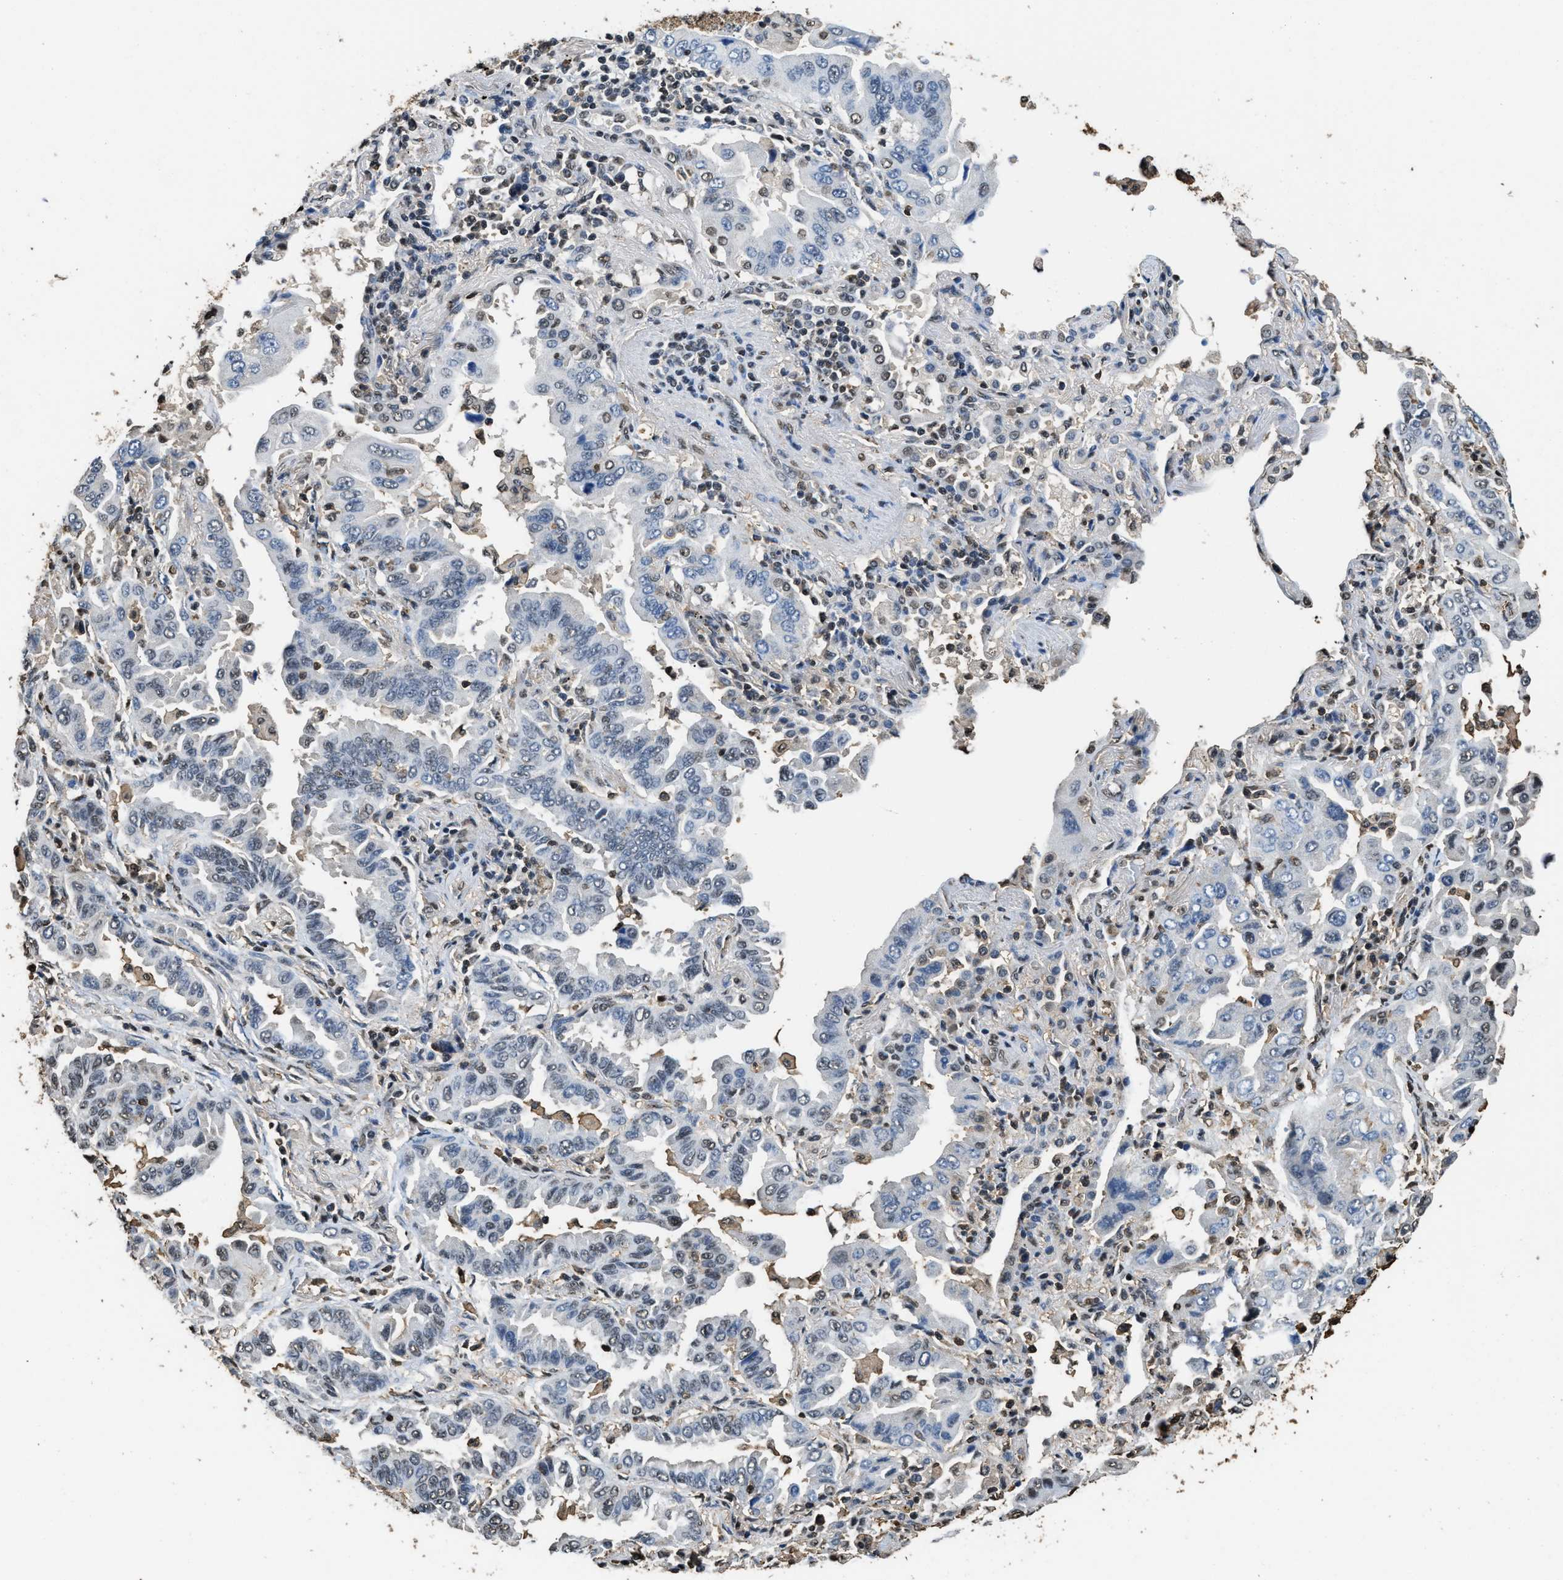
{"staining": {"intensity": "weak", "quantity": "<25%", "location": "nuclear"}, "tissue": "lung cancer", "cell_type": "Tumor cells", "image_type": "cancer", "snomed": [{"axis": "morphology", "description": "Adenocarcinoma, NOS"}, {"axis": "topography", "description": "Lung"}], "caption": "Tumor cells show no significant protein expression in lung cancer (adenocarcinoma). (DAB IHC, high magnification).", "gene": "GAPDH", "patient": {"sex": "female", "age": 65}}